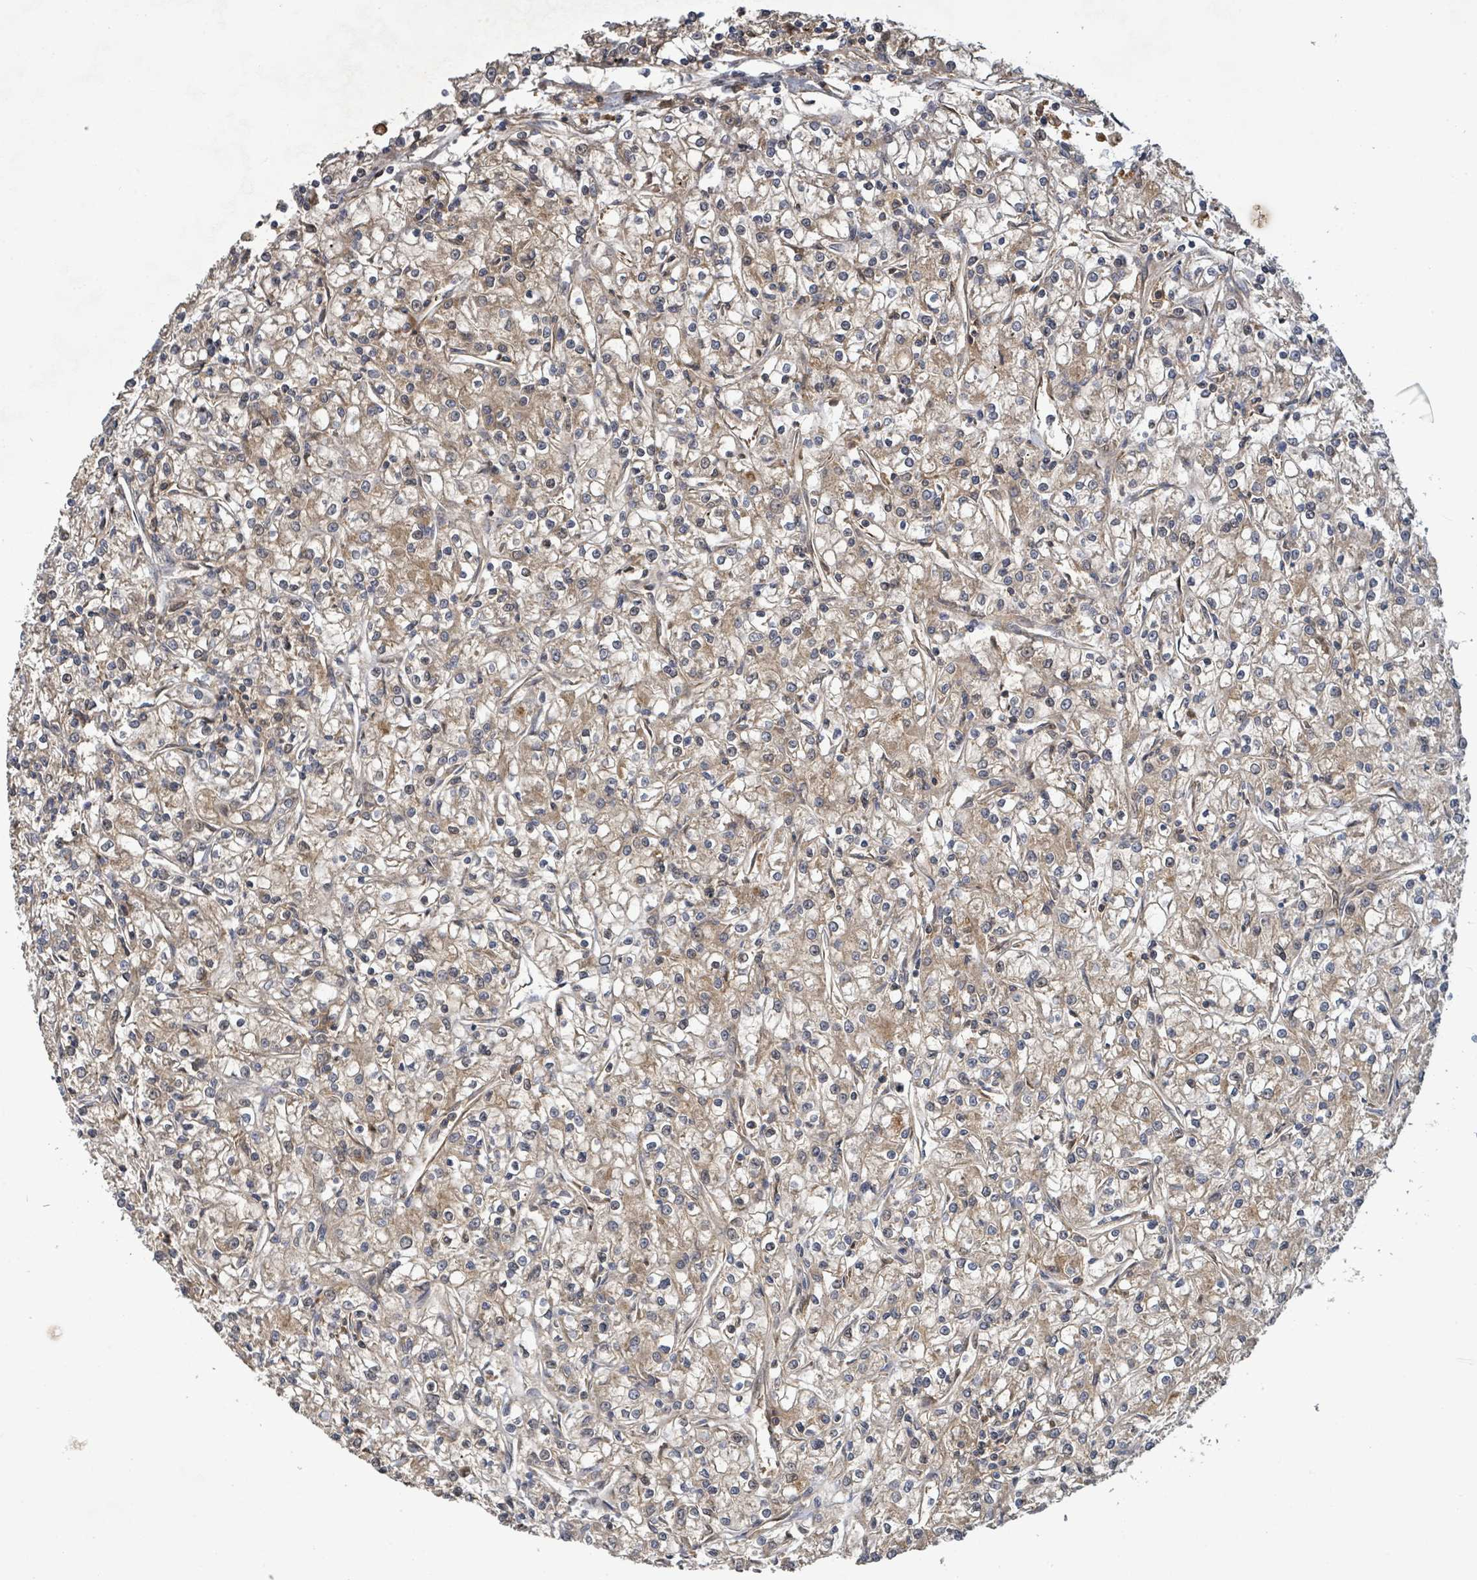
{"staining": {"intensity": "weak", "quantity": "<25%", "location": "cytoplasmic/membranous"}, "tissue": "renal cancer", "cell_type": "Tumor cells", "image_type": "cancer", "snomed": [{"axis": "morphology", "description": "Adenocarcinoma, NOS"}, {"axis": "topography", "description": "Kidney"}], "caption": "An immunohistochemistry (IHC) micrograph of adenocarcinoma (renal) is shown. There is no staining in tumor cells of adenocarcinoma (renal).", "gene": "STARD4", "patient": {"sex": "female", "age": 59}}